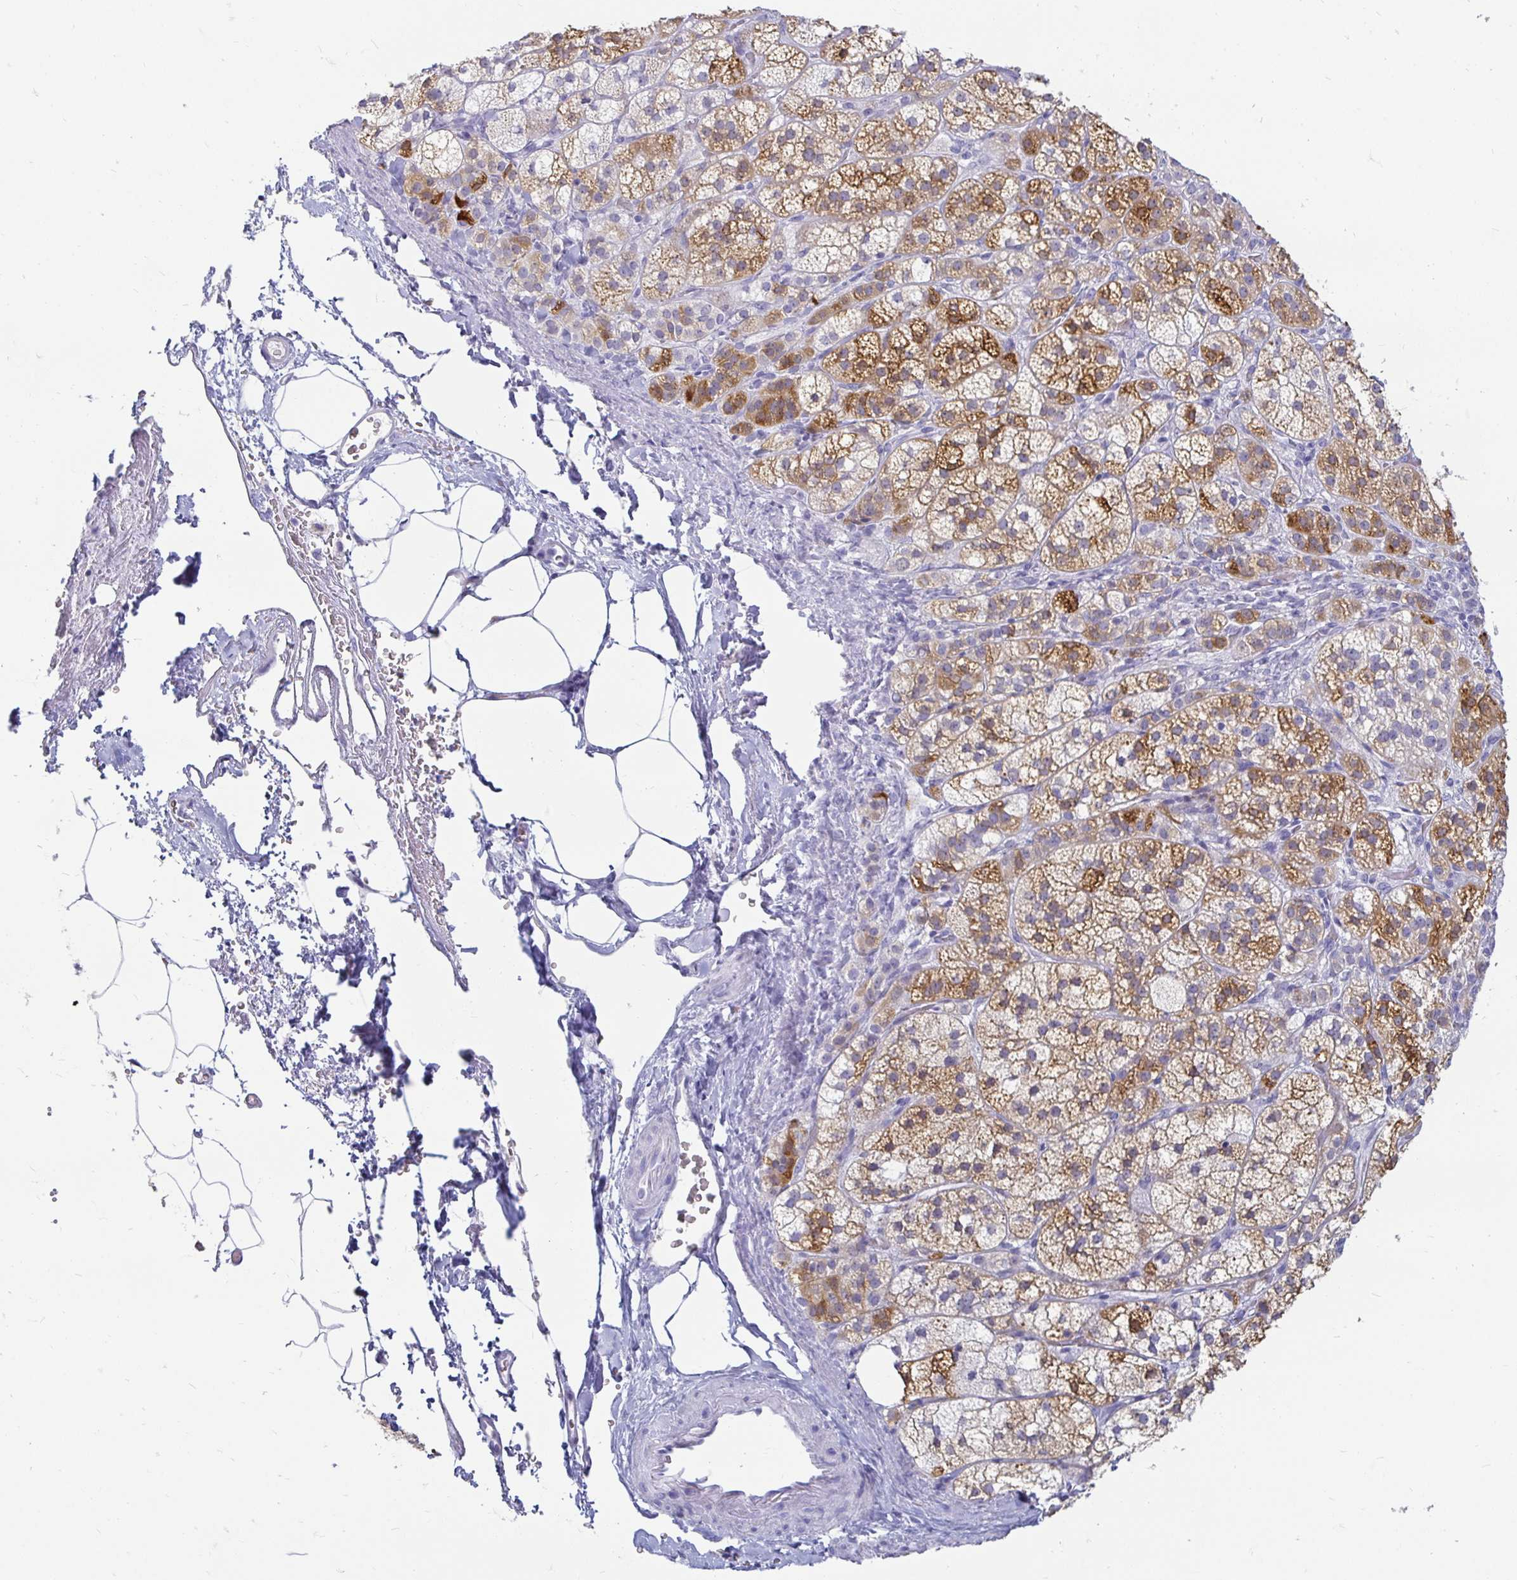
{"staining": {"intensity": "moderate", "quantity": ">75%", "location": "cytoplasmic/membranous"}, "tissue": "adrenal gland", "cell_type": "Glandular cells", "image_type": "normal", "snomed": [{"axis": "morphology", "description": "Normal tissue, NOS"}, {"axis": "topography", "description": "Adrenal gland"}], "caption": "Glandular cells reveal medium levels of moderate cytoplasmic/membranous positivity in about >75% of cells in normal human adrenal gland.", "gene": "PEG10", "patient": {"sex": "female", "age": 60}}